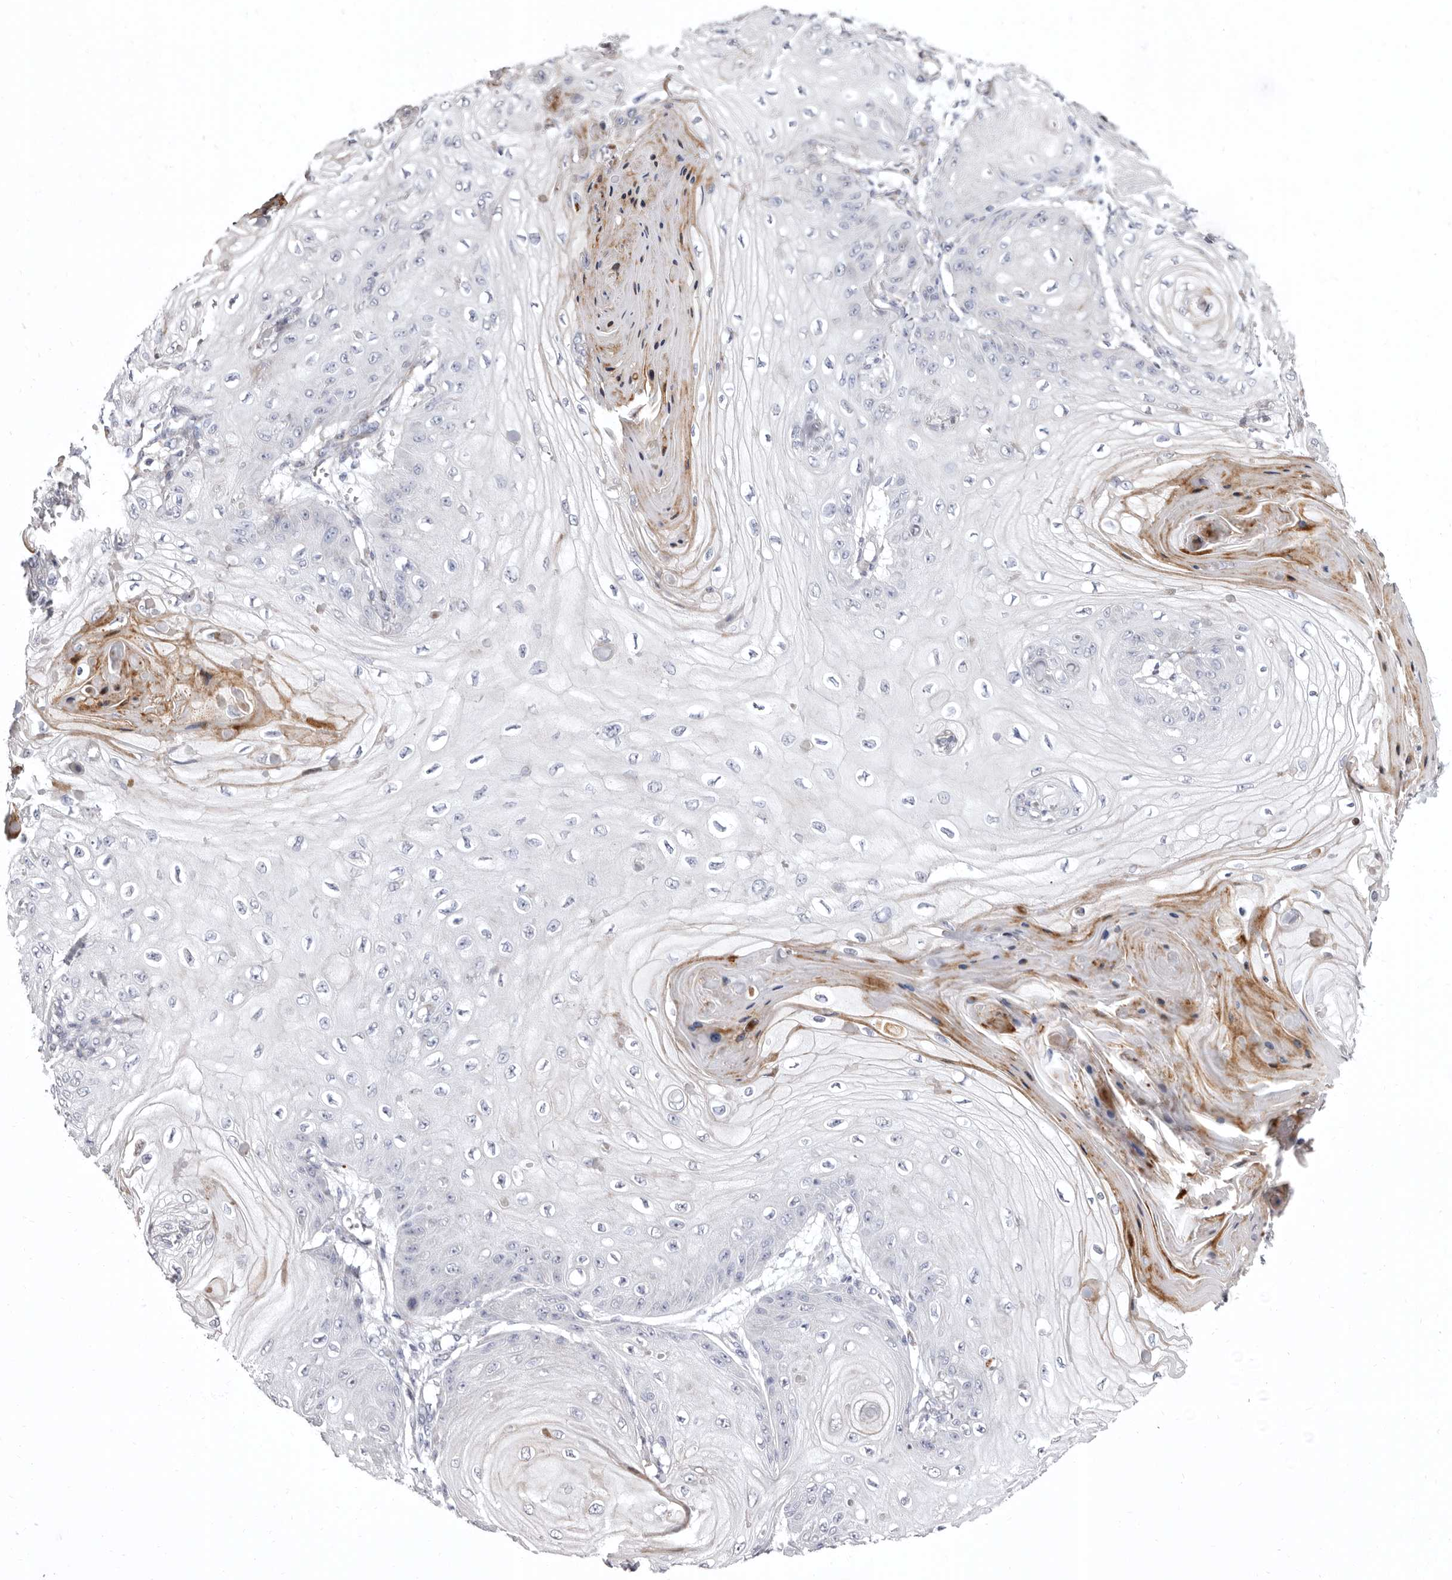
{"staining": {"intensity": "negative", "quantity": "none", "location": "none"}, "tissue": "skin cancer", "cell_type": "Tumor cells", "image_type": "cancer", "snomed": [{"axis": "morphology", "description": "Squamous cell carcinoma, NOS"}, {"axis": "topography", "description": "Skin"}], "caption": "Micrograph shows no significant protein expression in tumor cells of skin cancer (squamous cell carcinoma).", "gene": "AIDA", "patient": {"sex": "male", "age": 74}}